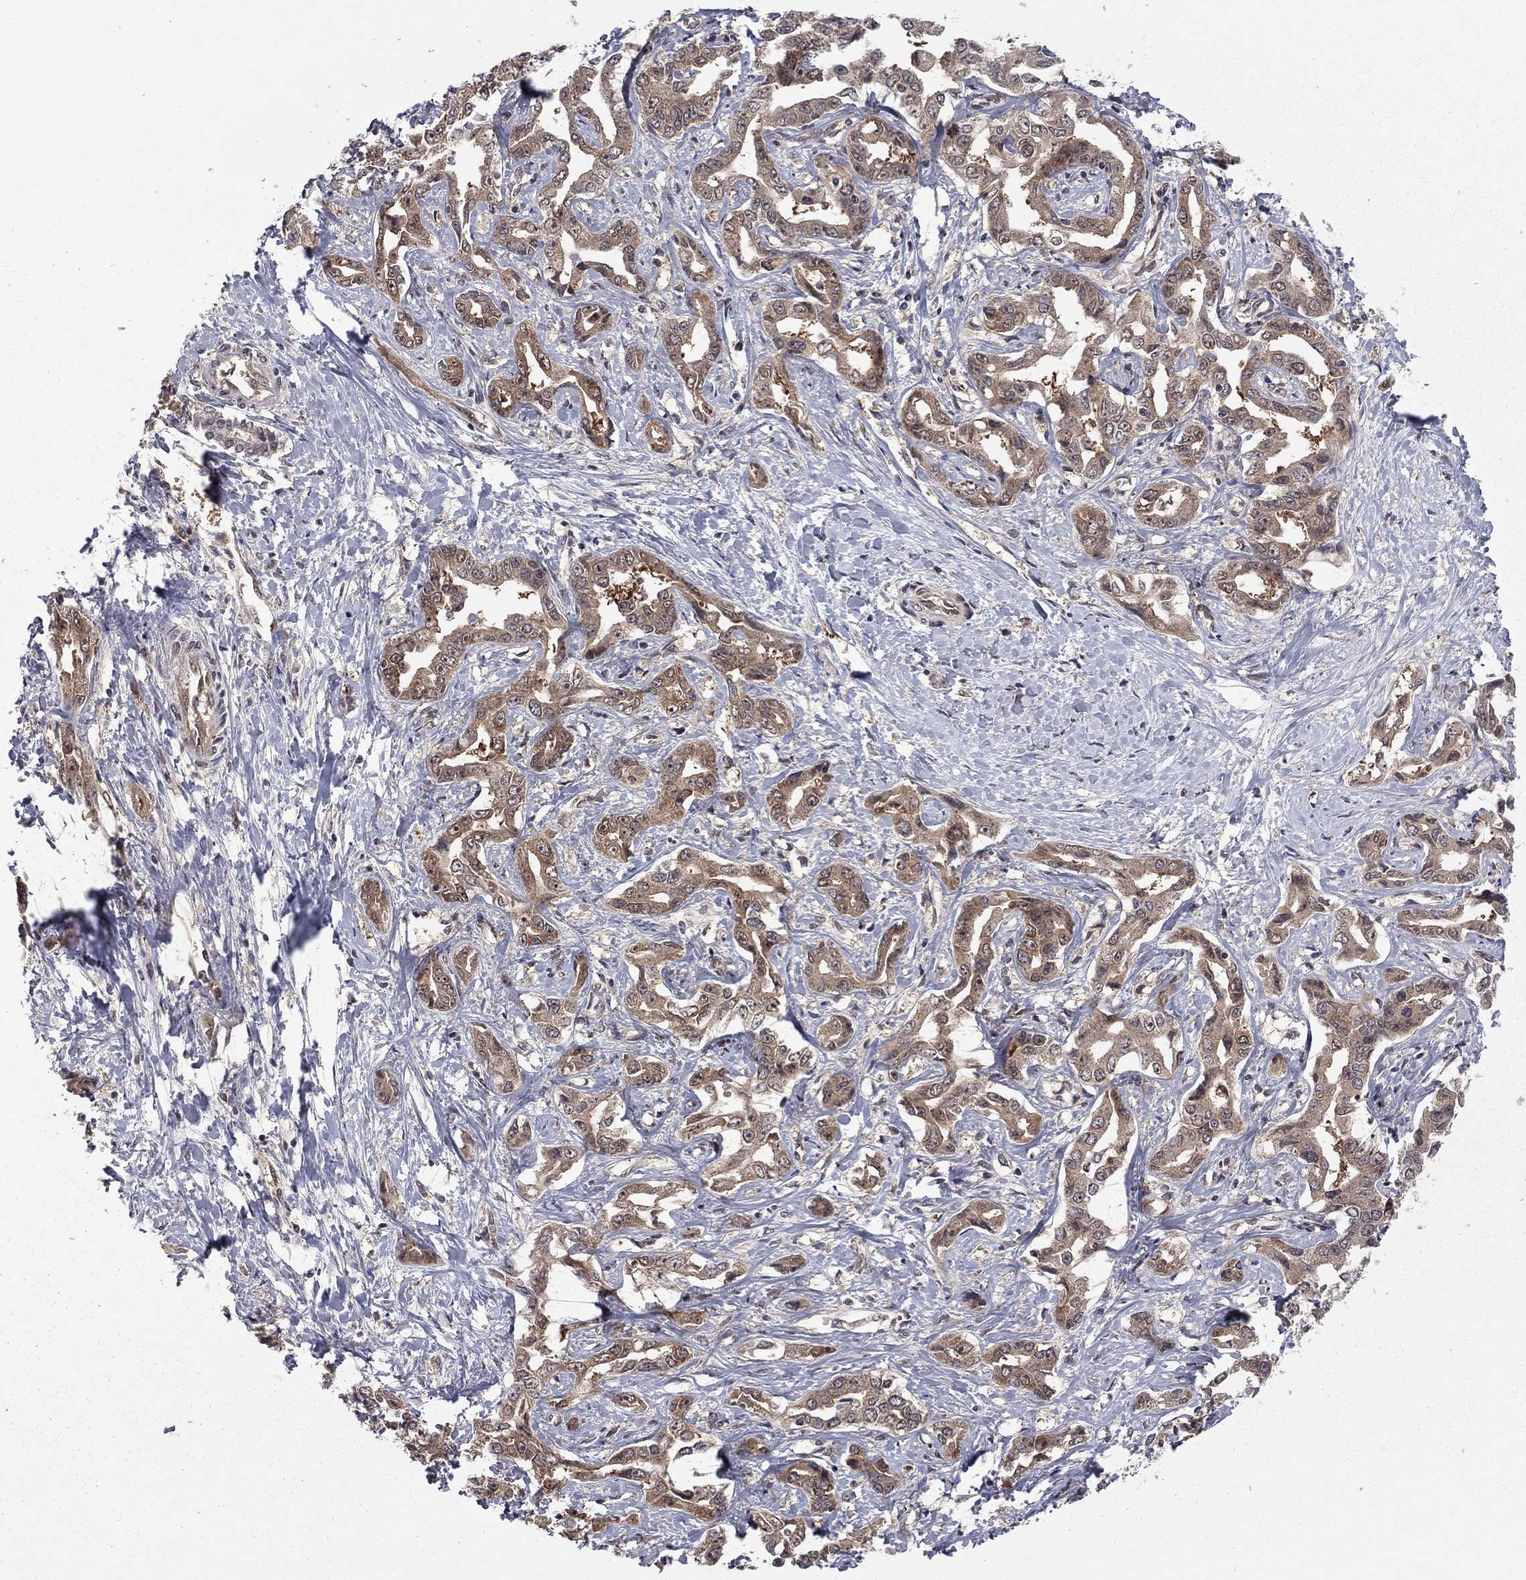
{"staining": {"intensity": "moderate", "quantity": ">75%", "location": "cytoplasmic/membranous"}, "tissue": "liver cancer", "cell_type": "Tumor cells", "image_type": "cancer", "snomed": [{"axis": "morphology", "description": "Cholangiocarcinoma"}, {"axis": "topography", "description": "Liver"}], "caption": "This photomicrograph displays immunohistochemistry (IHC) staining of liver cancer, with medium moderate cytoplasmic/membranous positivity in about >75% of tumor cells.", "gene": "NAA50", "patient": {"sex": "male", "age": 59}}